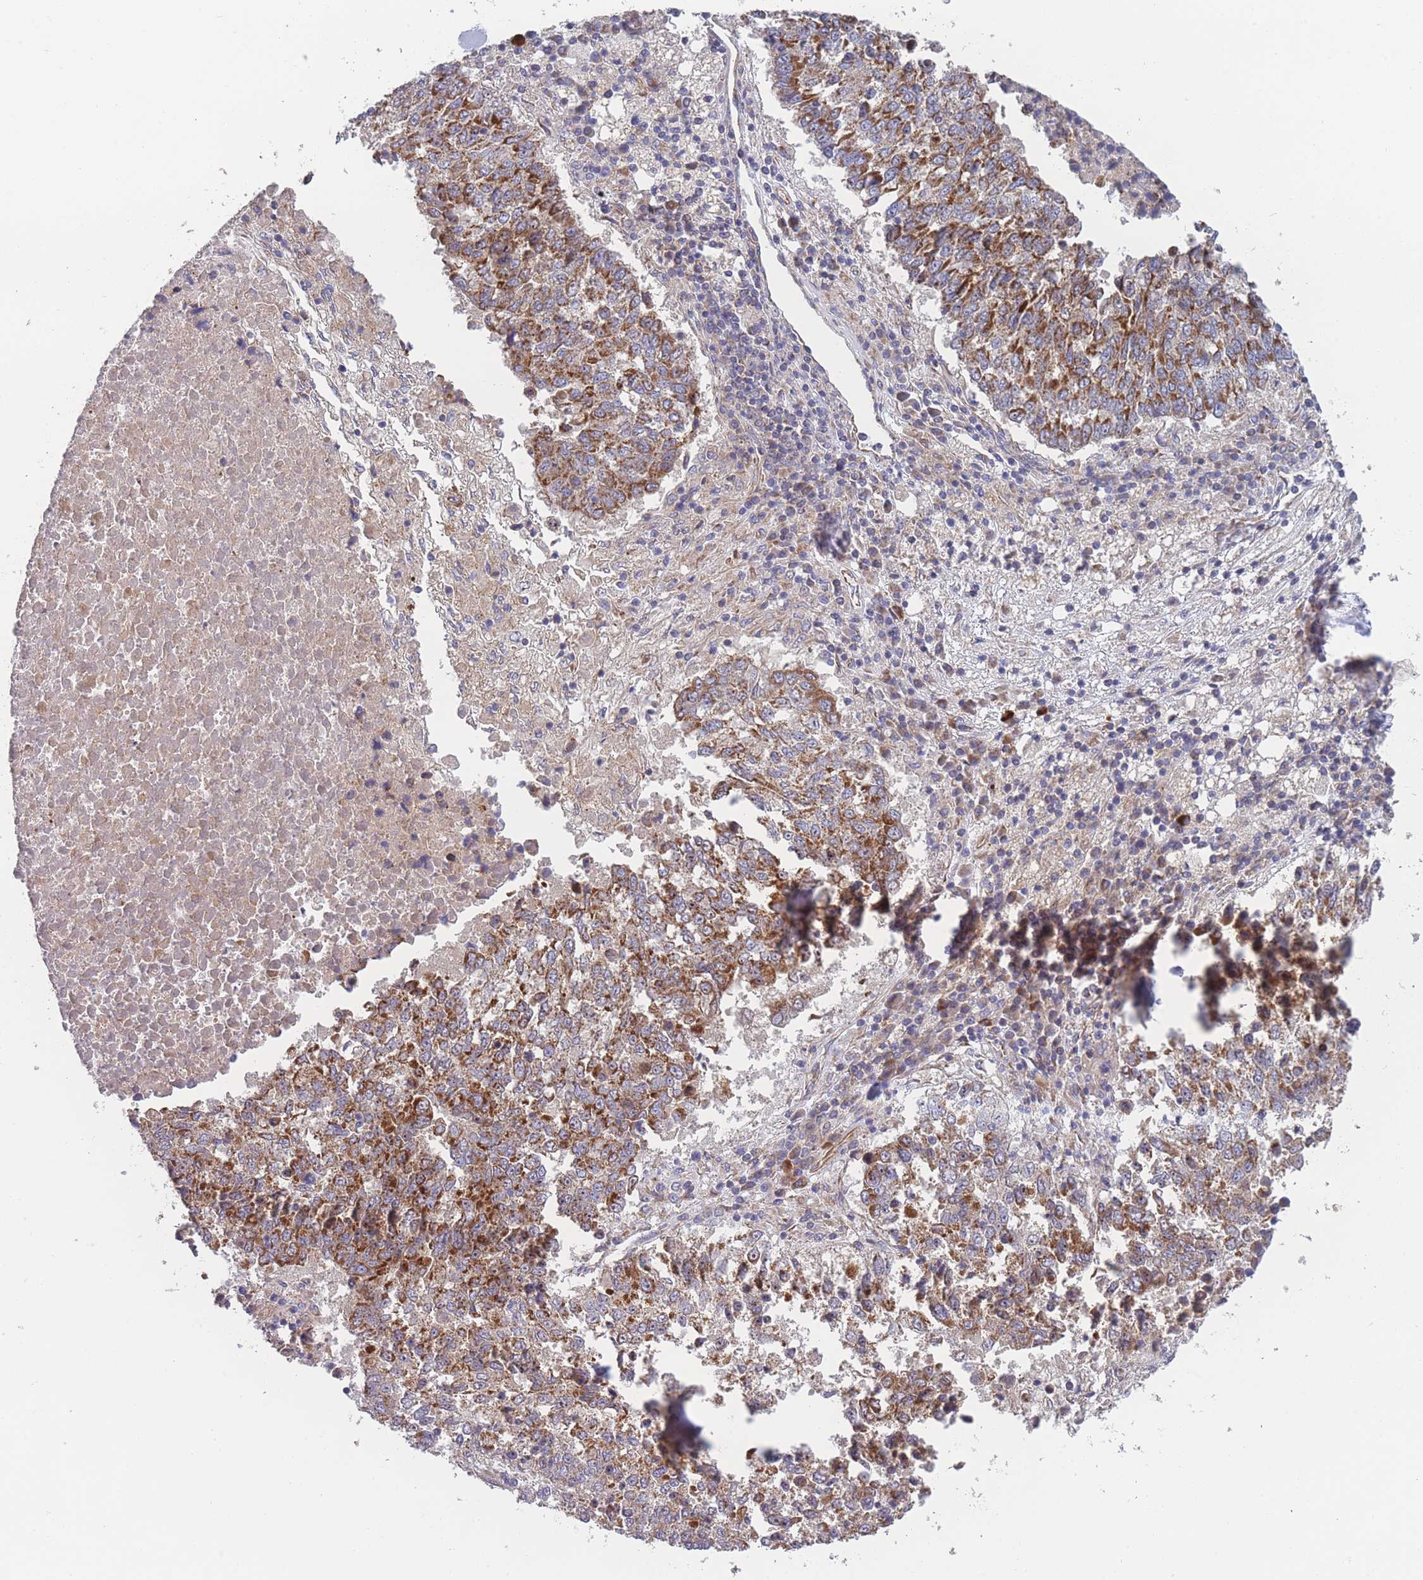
{"staining": {"intensity": "strong", "quantity": ">75%", "location": "cytoplasmic/membranous"}, "tissue": "lung cancer", "cell_type": "Tumor cells", "image_type": "cancer", "snomed": [{"axis": "morphology", "description": "Squamous cell carcinoma, NOS"}, {"axis": "topography", "description": "Lung"}], "caption": "This is an image of immunohistochemistry staining of lung cancer, which shows strong expression in the cytoplasmic/membranous of tumor cells.", "gene": "MTRES1", "patient": {"sex": "male", "age": 73}}